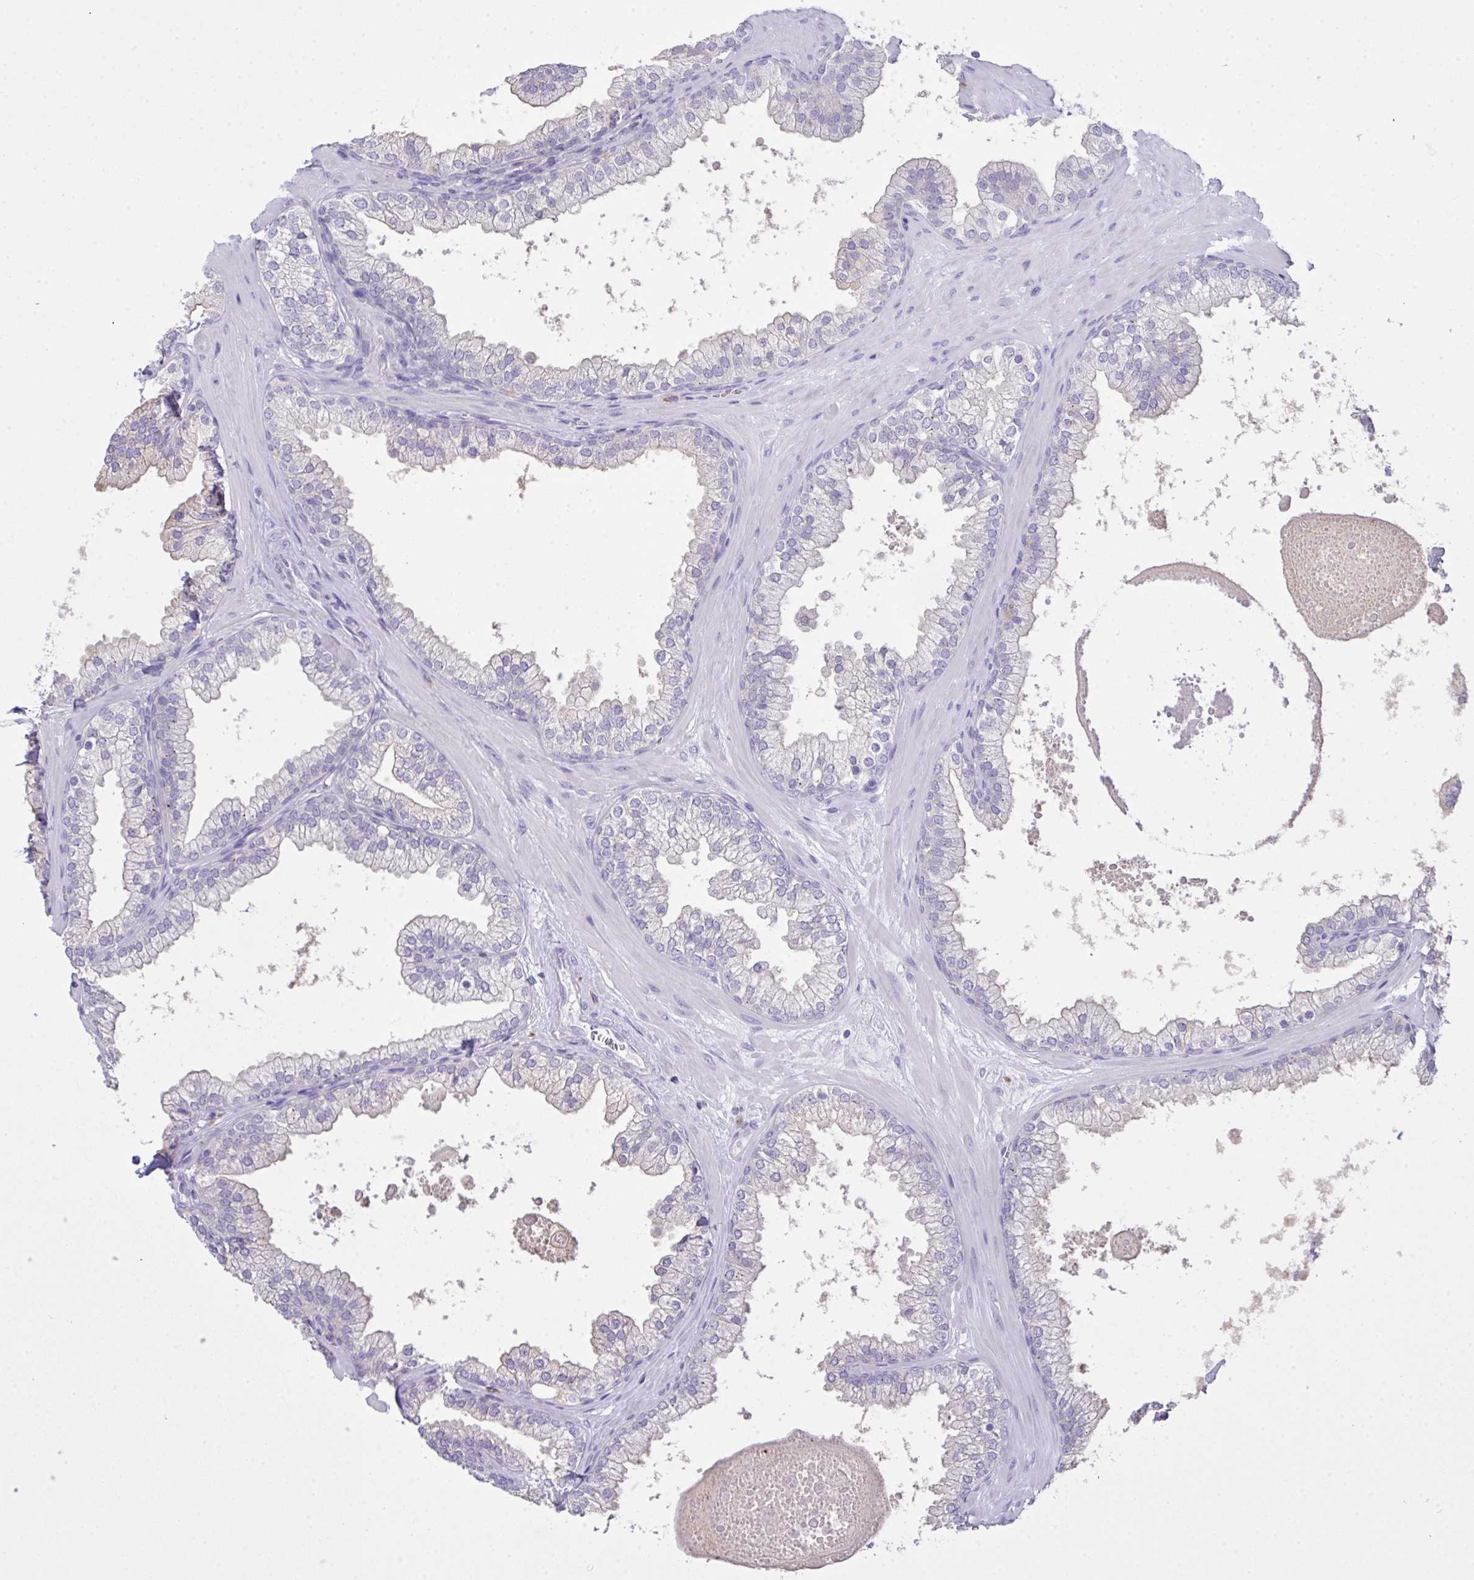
{"staining": {"intensity": "negative", "quantity": "none", "location": "none"}, "tissue": "prostate", "cell_type": "Glandular cells", "image_type": "normal", "snomed": [{"axis": "morphology", "description": "Normal tissue, NOS"}, {"axis": "topography", "description": "Prostate"}, {"axis": "topography", "description": "Peripheral nerve tissue"}], "caption": "A high-resolution image shows IHC staining of unremarkable prostate, which shows no significant staining in glandular cells.", "gene": "CST11", "patient": {"sex": "male", "age": 61}}